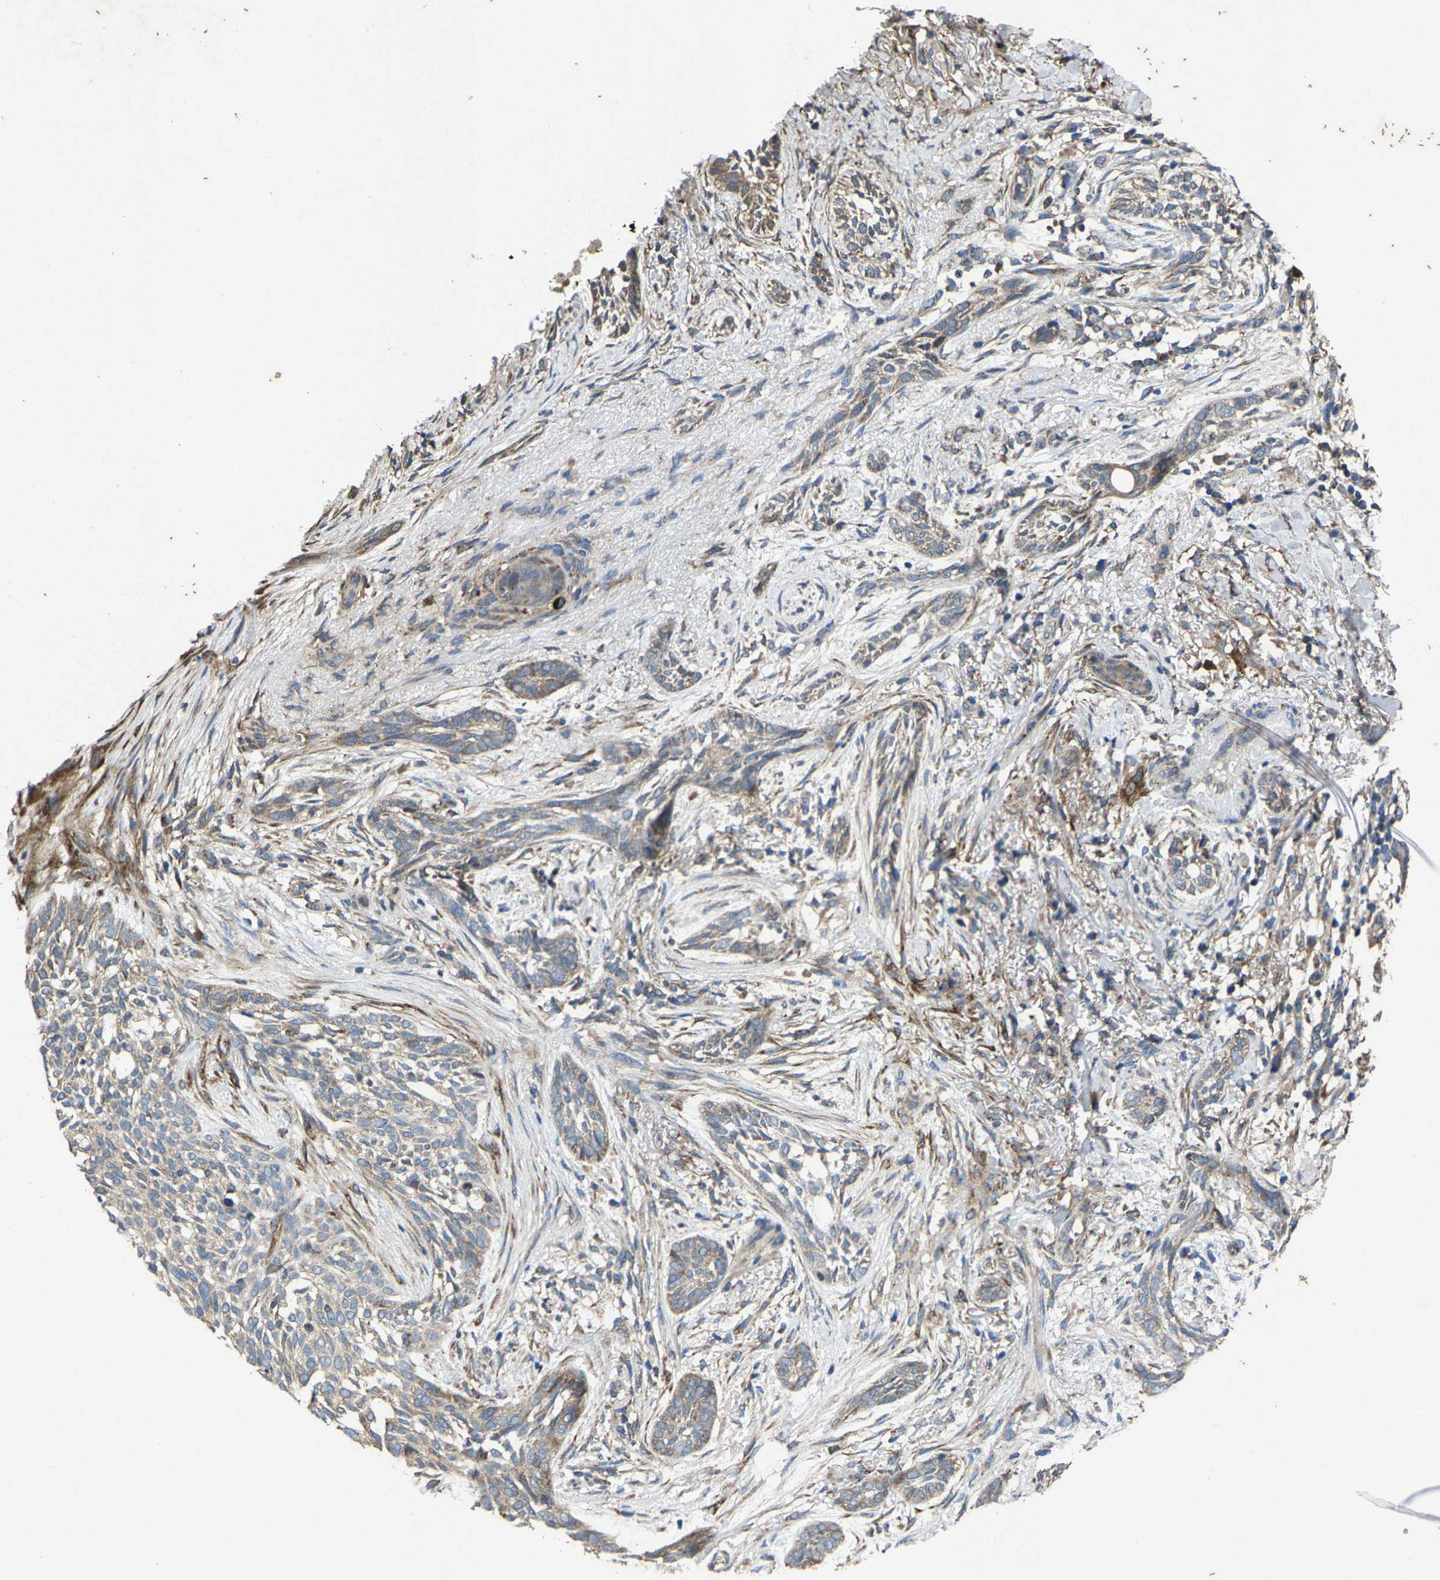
{"staining": {"intensity": "weak", "quantity": "25%-75%", "location": "cytoplasmic/membranous"}, "tissue": "skin cancer", "cell_type": "Tumor cells", "image_type": "cancer", "snomed": [{"axis": "morphology", "description": "Basal cell carcinoma"}, {"axis": "topography", "description": "Skin"}], "caption": "About 25%-75% of tumor cells in skin cancer (basal cell carcinoma) show weak cytoplasmic/membranous protein staining as visualized by brown immunohistochemical staining.", "gene": "PDP1", "patient": {"sex": "female", "age": 88}}